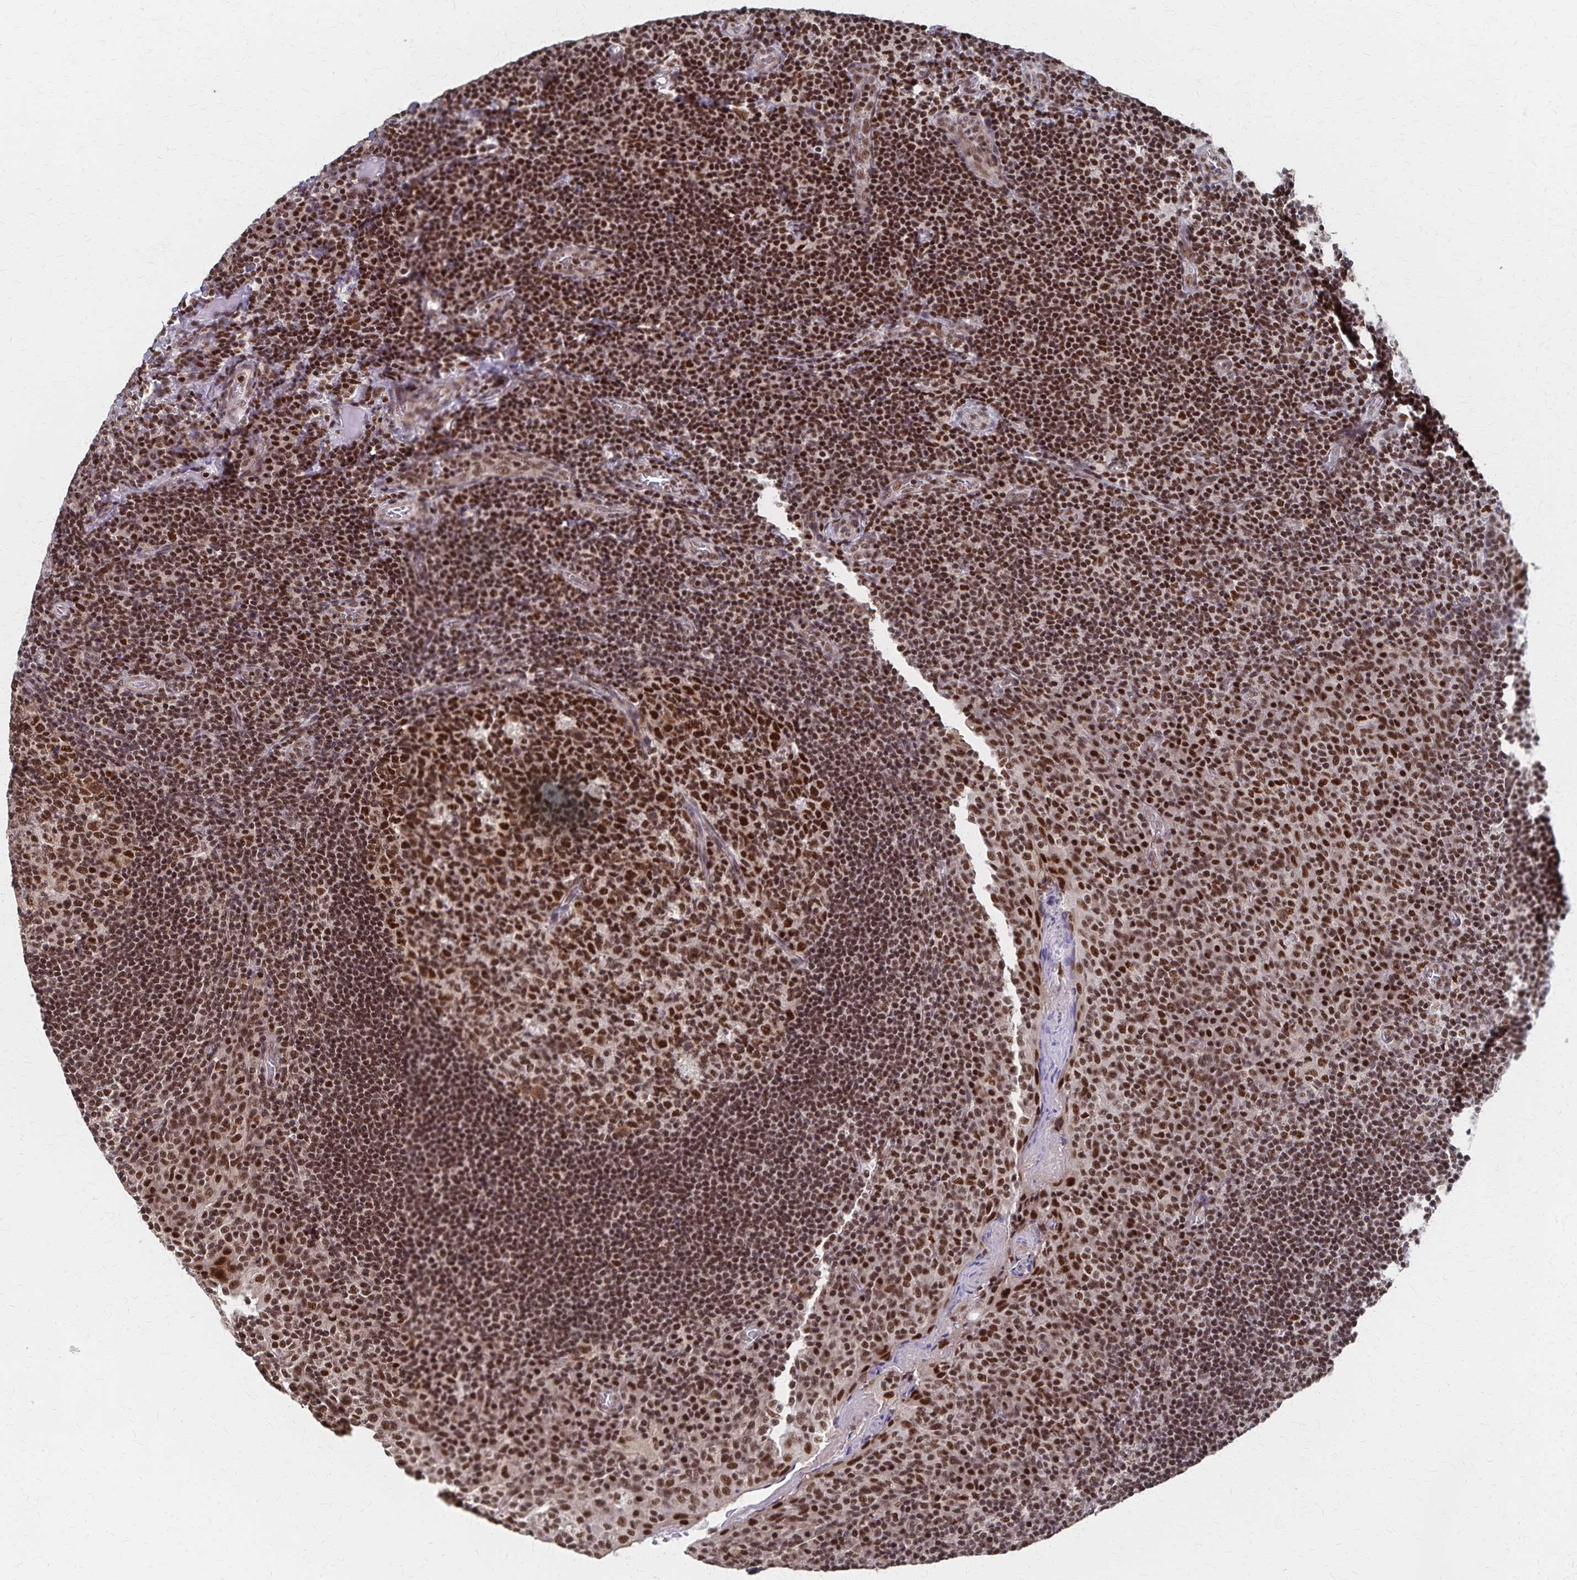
{"staining": {"intensity": "moderate", "quantity": ">75%", "location": "nuclear"}, "tissue": "tonsil", "cell_type": "Germinal center cells", "image_type": "normal", "snomed": [{"axis": "morphology", "description": "Normal tissue, NOS"}, {"axis": "topography", "description": "Tonsil"}], "caption": "Normal tonsil was stained to show a protein in brown. There is medium levels of moderate nuclear positivity in about >75% of germinal center cells. (brown staining indicates protein expression, while blue staining denotes nuclei).", "gene": "GTF2B", "patient": {"sex": "male", "age": 17}}